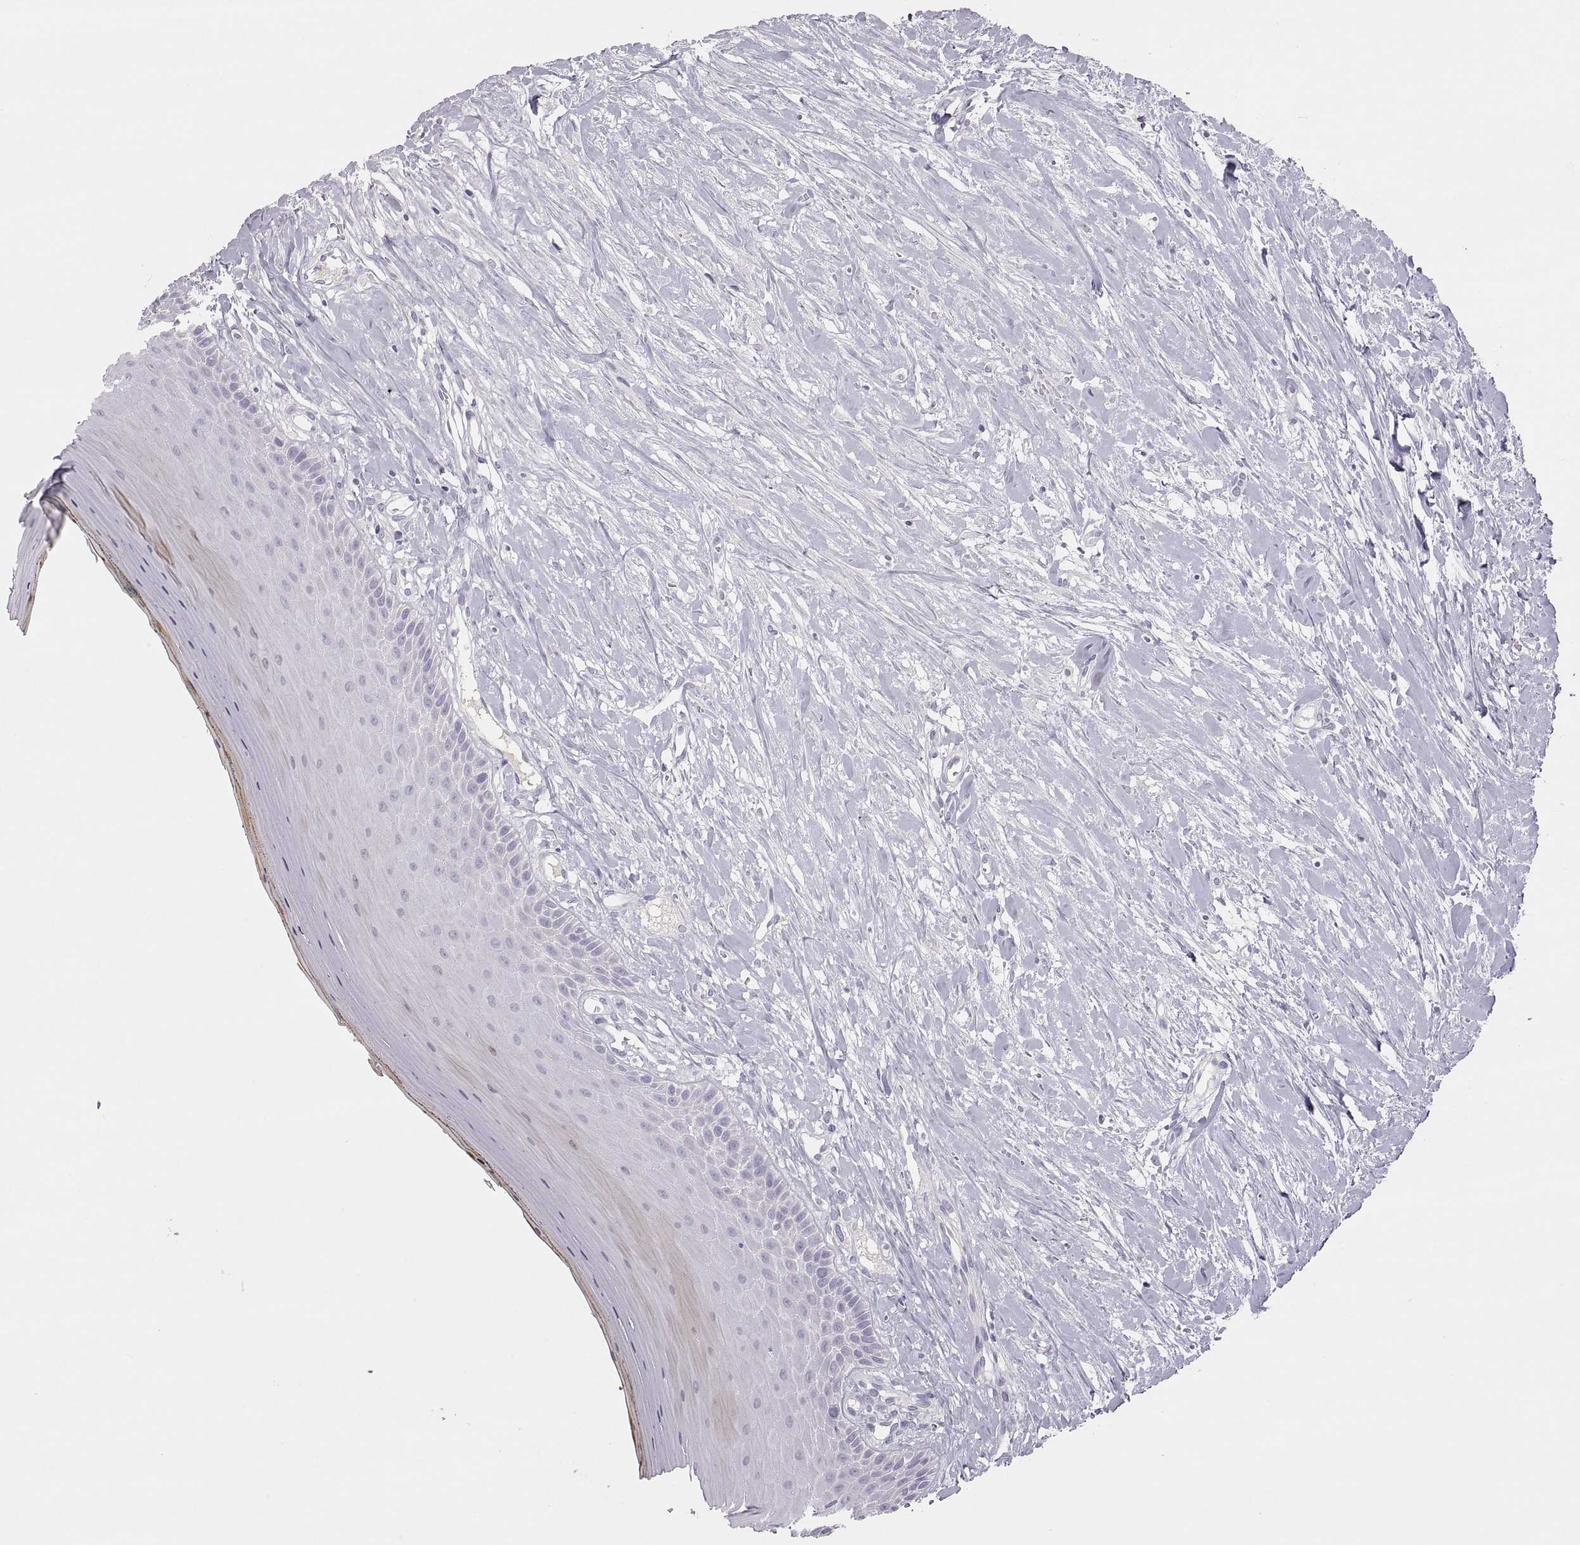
{"staining": {"intensity": "negative", "quantity": "none", "location": "none"}, "tissue": "oral mucosa", "cell_type": "Squamous epithelial cells", "image_type": "normal", "snomed": [{"axis": "morphology", "description": "Normal tissue, NOS"}, {"axis": "topography", "description": "Oral tissue"}], "caption": "There is no significant staining in squamous epithelial cells of oral mucosa. (DAB immunohistochemistry (IHC), high magnification).", "gene": "TBX19", "patient": {"sex": "female", "age": 43}}